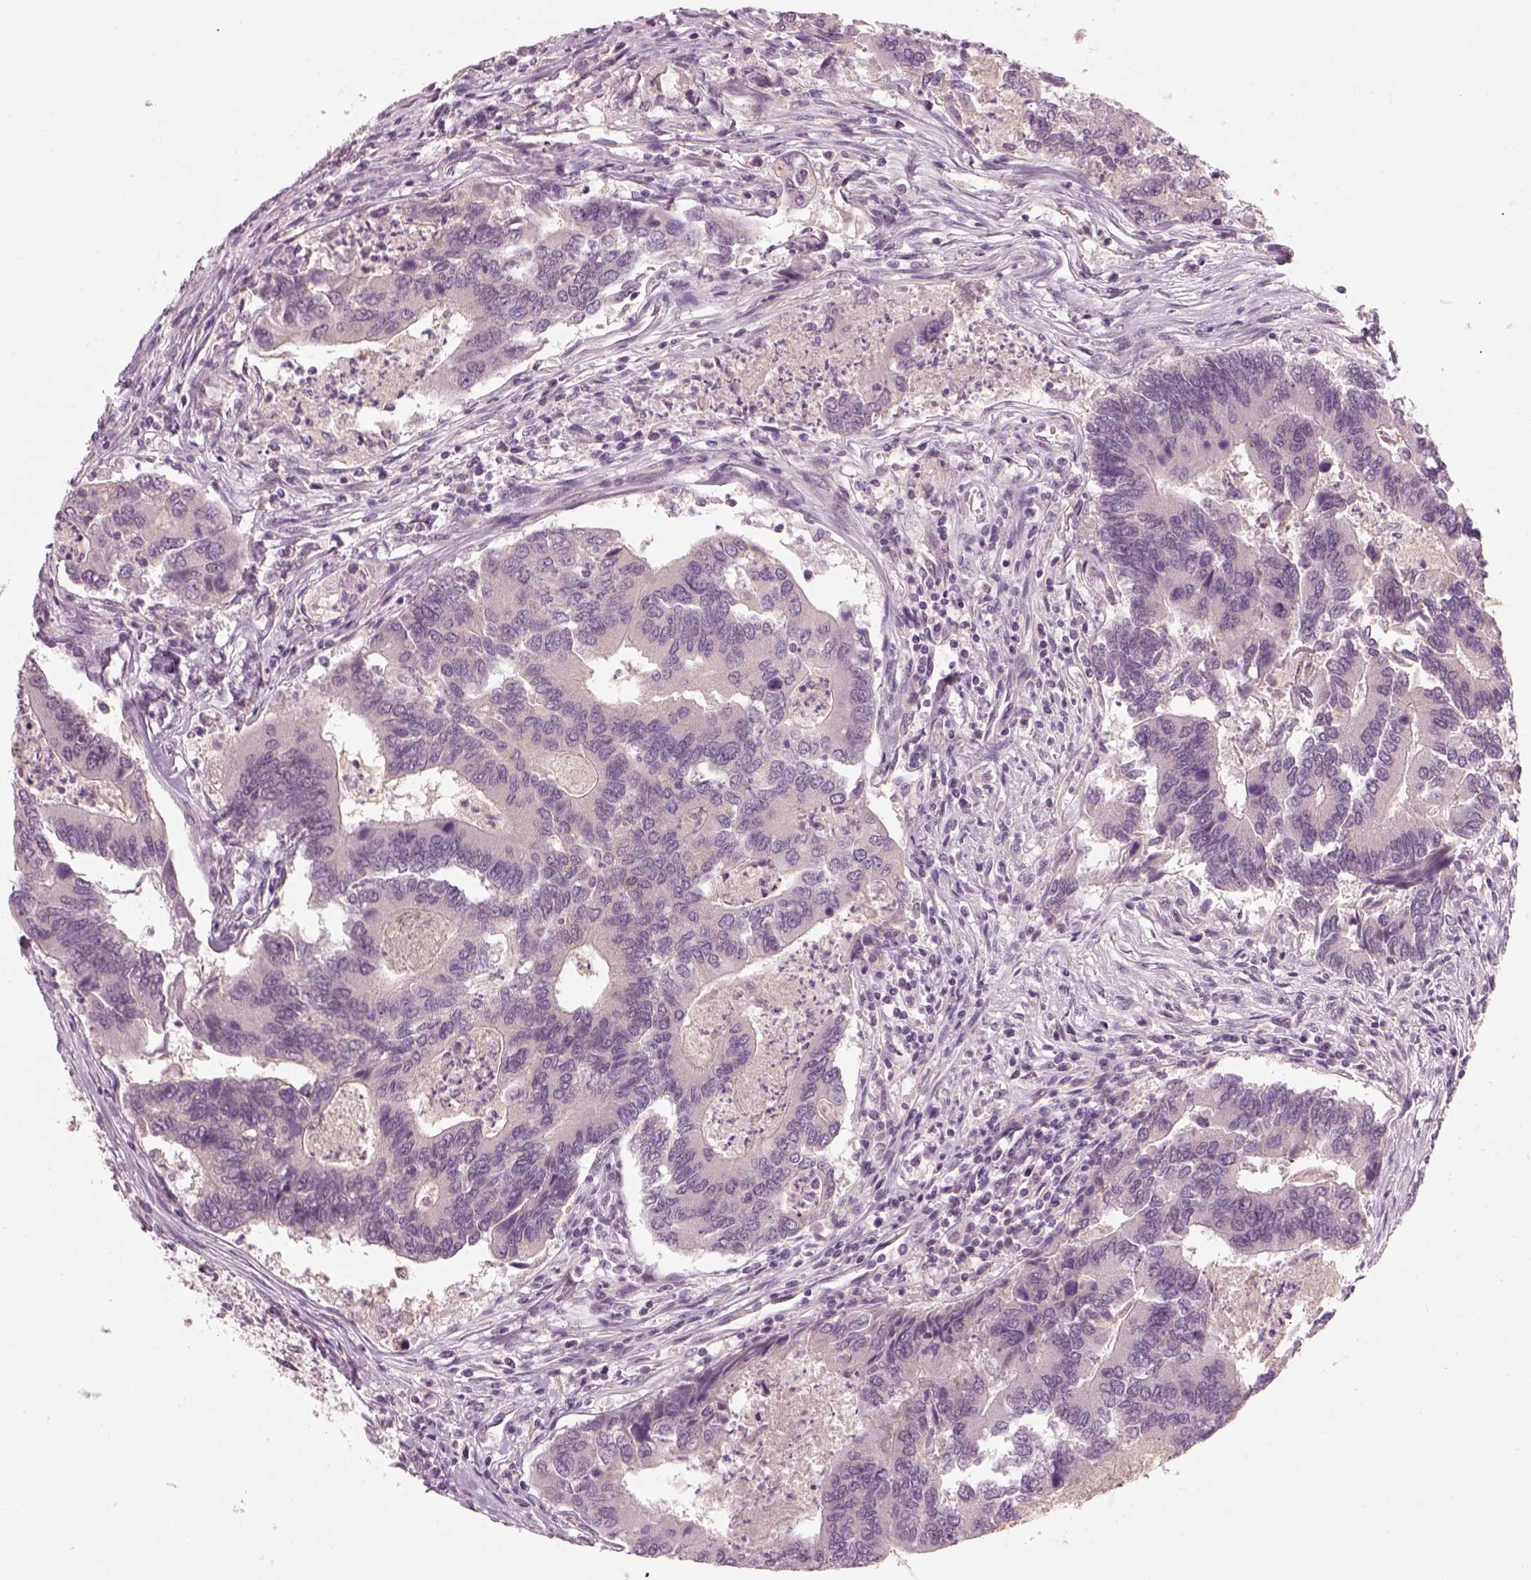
{"staining": {"intensity": "negative", "quantity": "none", "location": "none"}, "tissue": "colorectal cancer", "cell_type": "Tumor cells", "image_type": "cancer", "snomed": [{"axis": "morphology", "description": "Adenocarcinoma, NOS"}, {"axis": "topography", "description": "Colon"}], "caption": "The photomicrograph exhibits no staining of tumor cells in adenocarcinoma (colorectal).", "gene": "GDNF", "patient": {"sex": "female", "age": 67}}